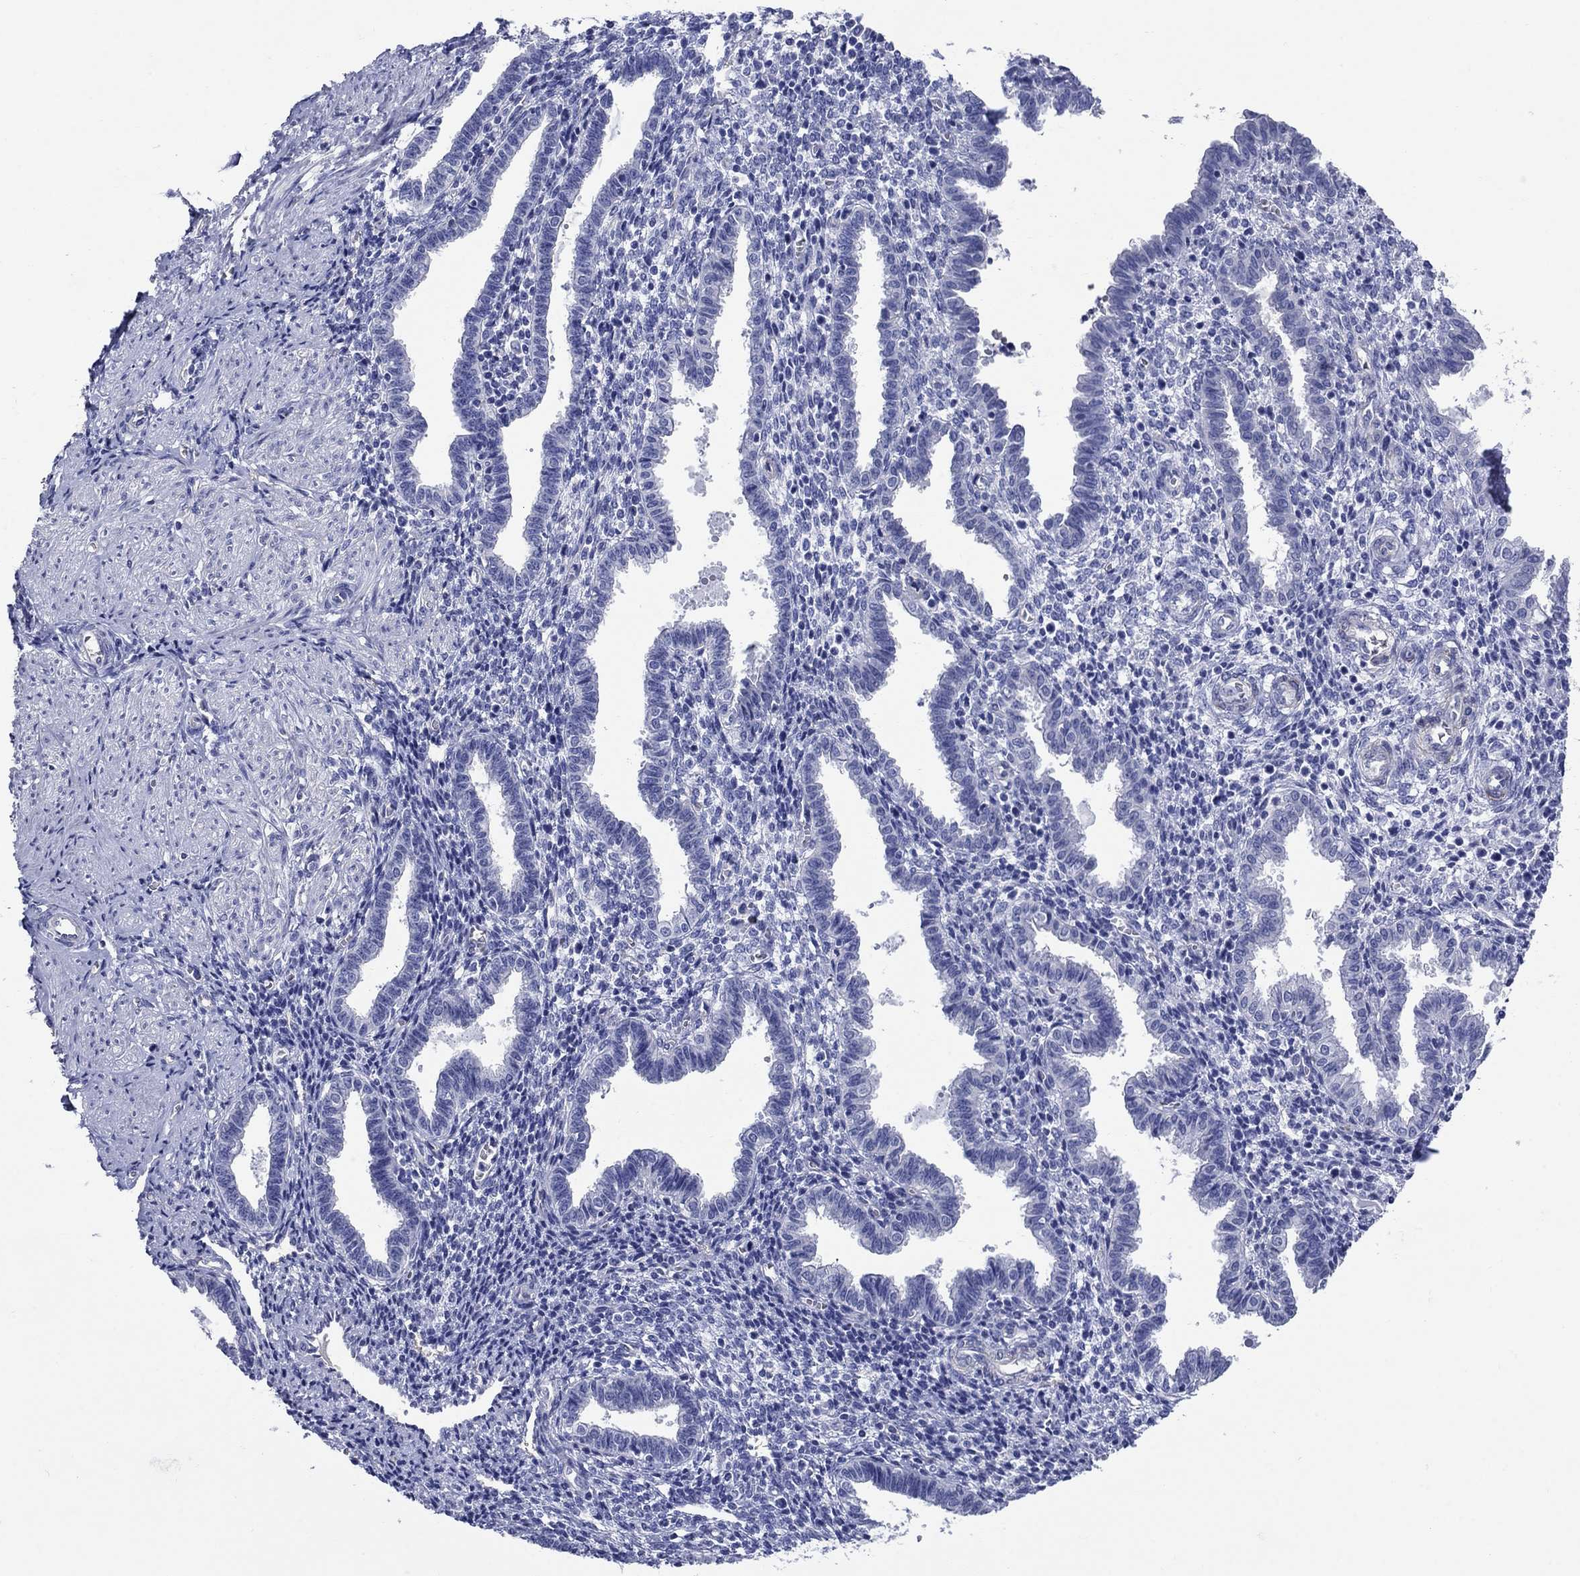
{"staining": {"intensity": "negative", "quantity": "none", "location": "none"}, "tissue": "endometrium", "cell_type": "Cells in endometrial stroma", "image_type": "normal", "snomed": [{"axis": "morphology", "description": "Normal tissue, NOS"}, {"axis": "topography", "description": "Endometrium"}], "caption": "There is no significant positivity in cells in endometrial stroma of endometrium. Brightfield microscopy of IHC stained with DAB (3,3'-diaminobenzidine) (brown) and hematoxylin (blue), captured at high magnification.", "gene": "SMCP", "patient": {"sex": "female", "age": 37}}